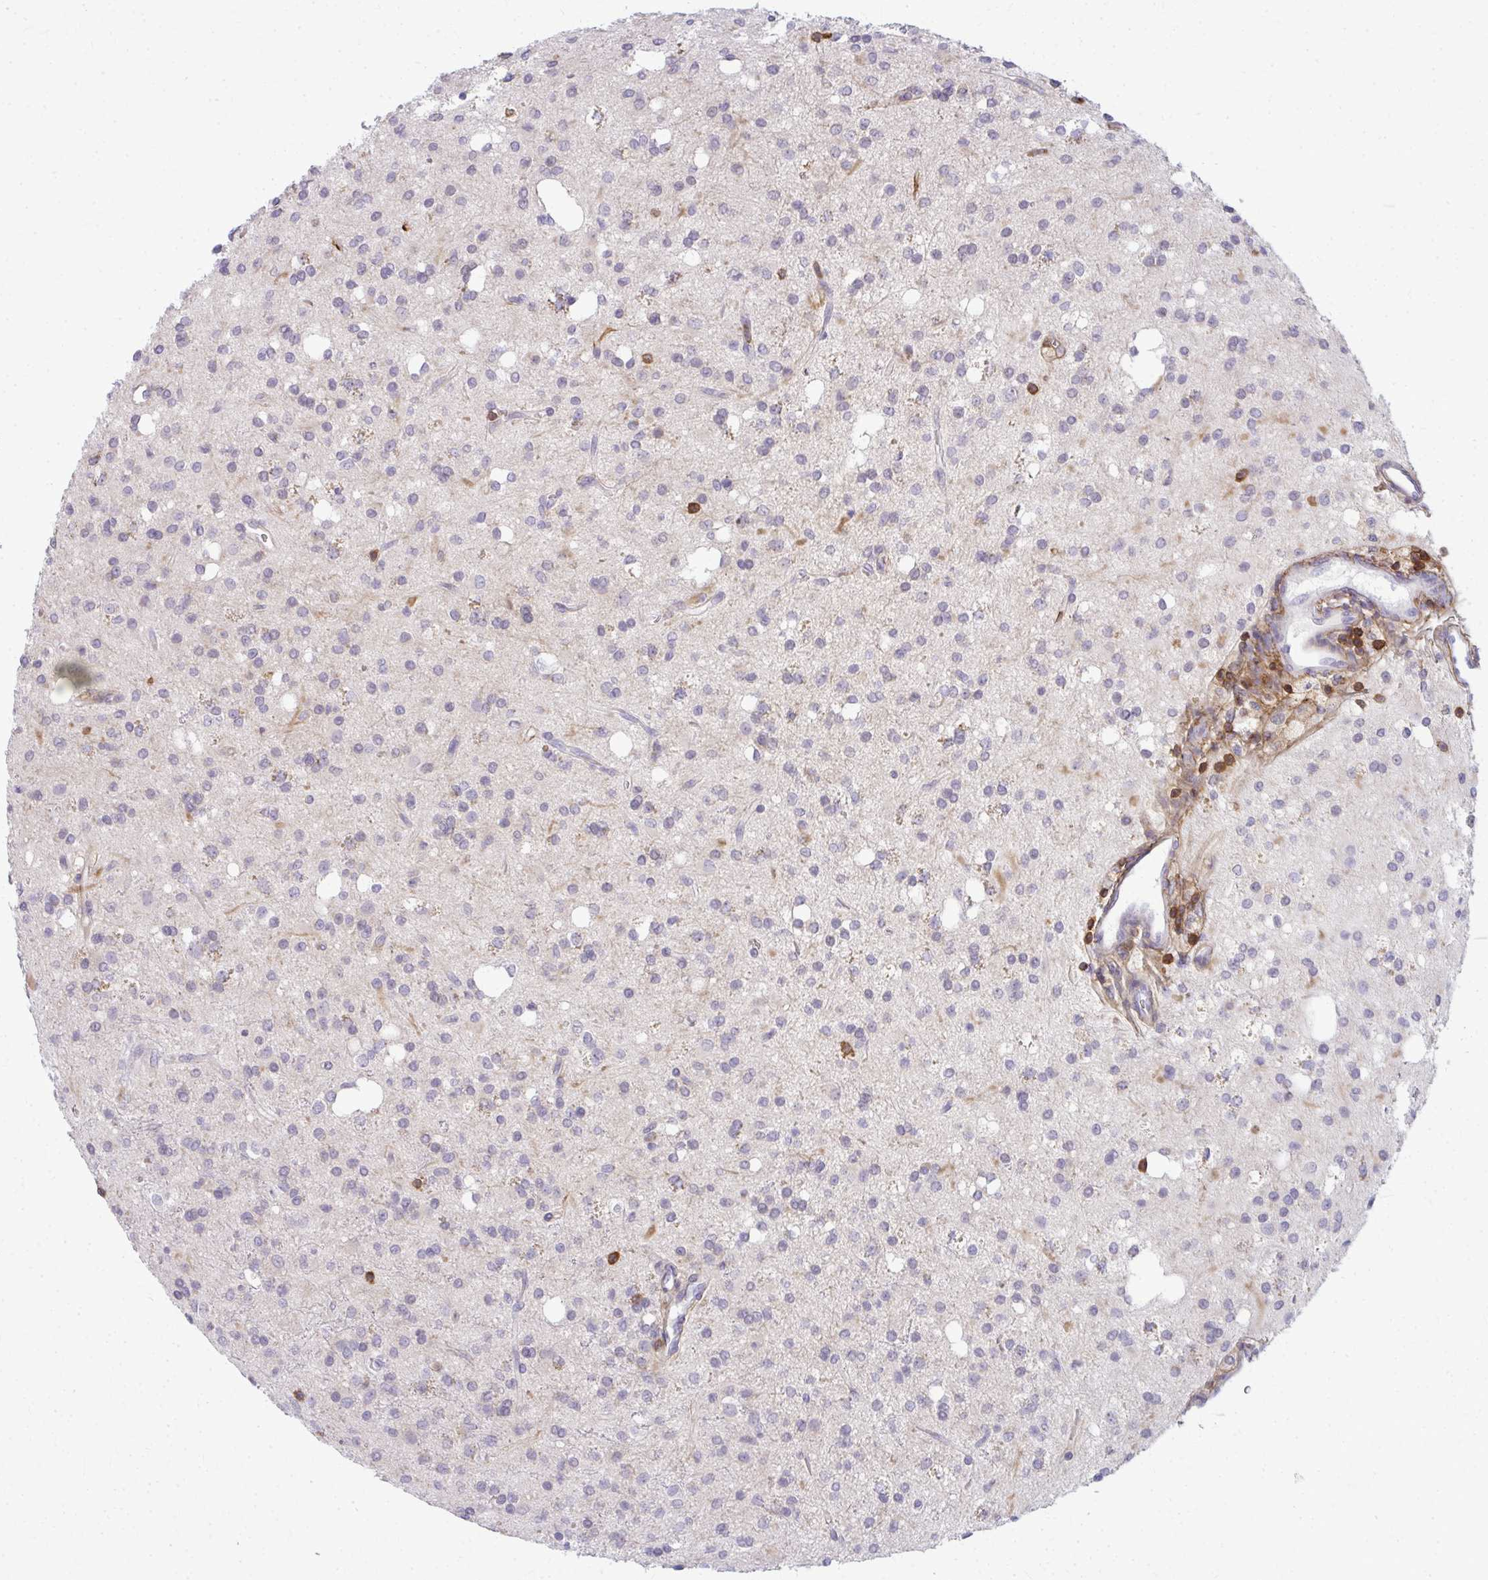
{"staining": {"intensity": "negative", "quantity": "none", "location": "none"}, "tissue": "glioma", "cell_type": "Tumor cells", "image_type": "cancer", "snomed": [{"axis": "morphology", "description": "Glioma, malignant, Low grade"}, {"axis": "topography", "description": "Brain"}], "caption": "There is no significant staining in tumor cells of glioma.", "gene": "AP5M1", "patient": {"sex": "female", "age": 33}}